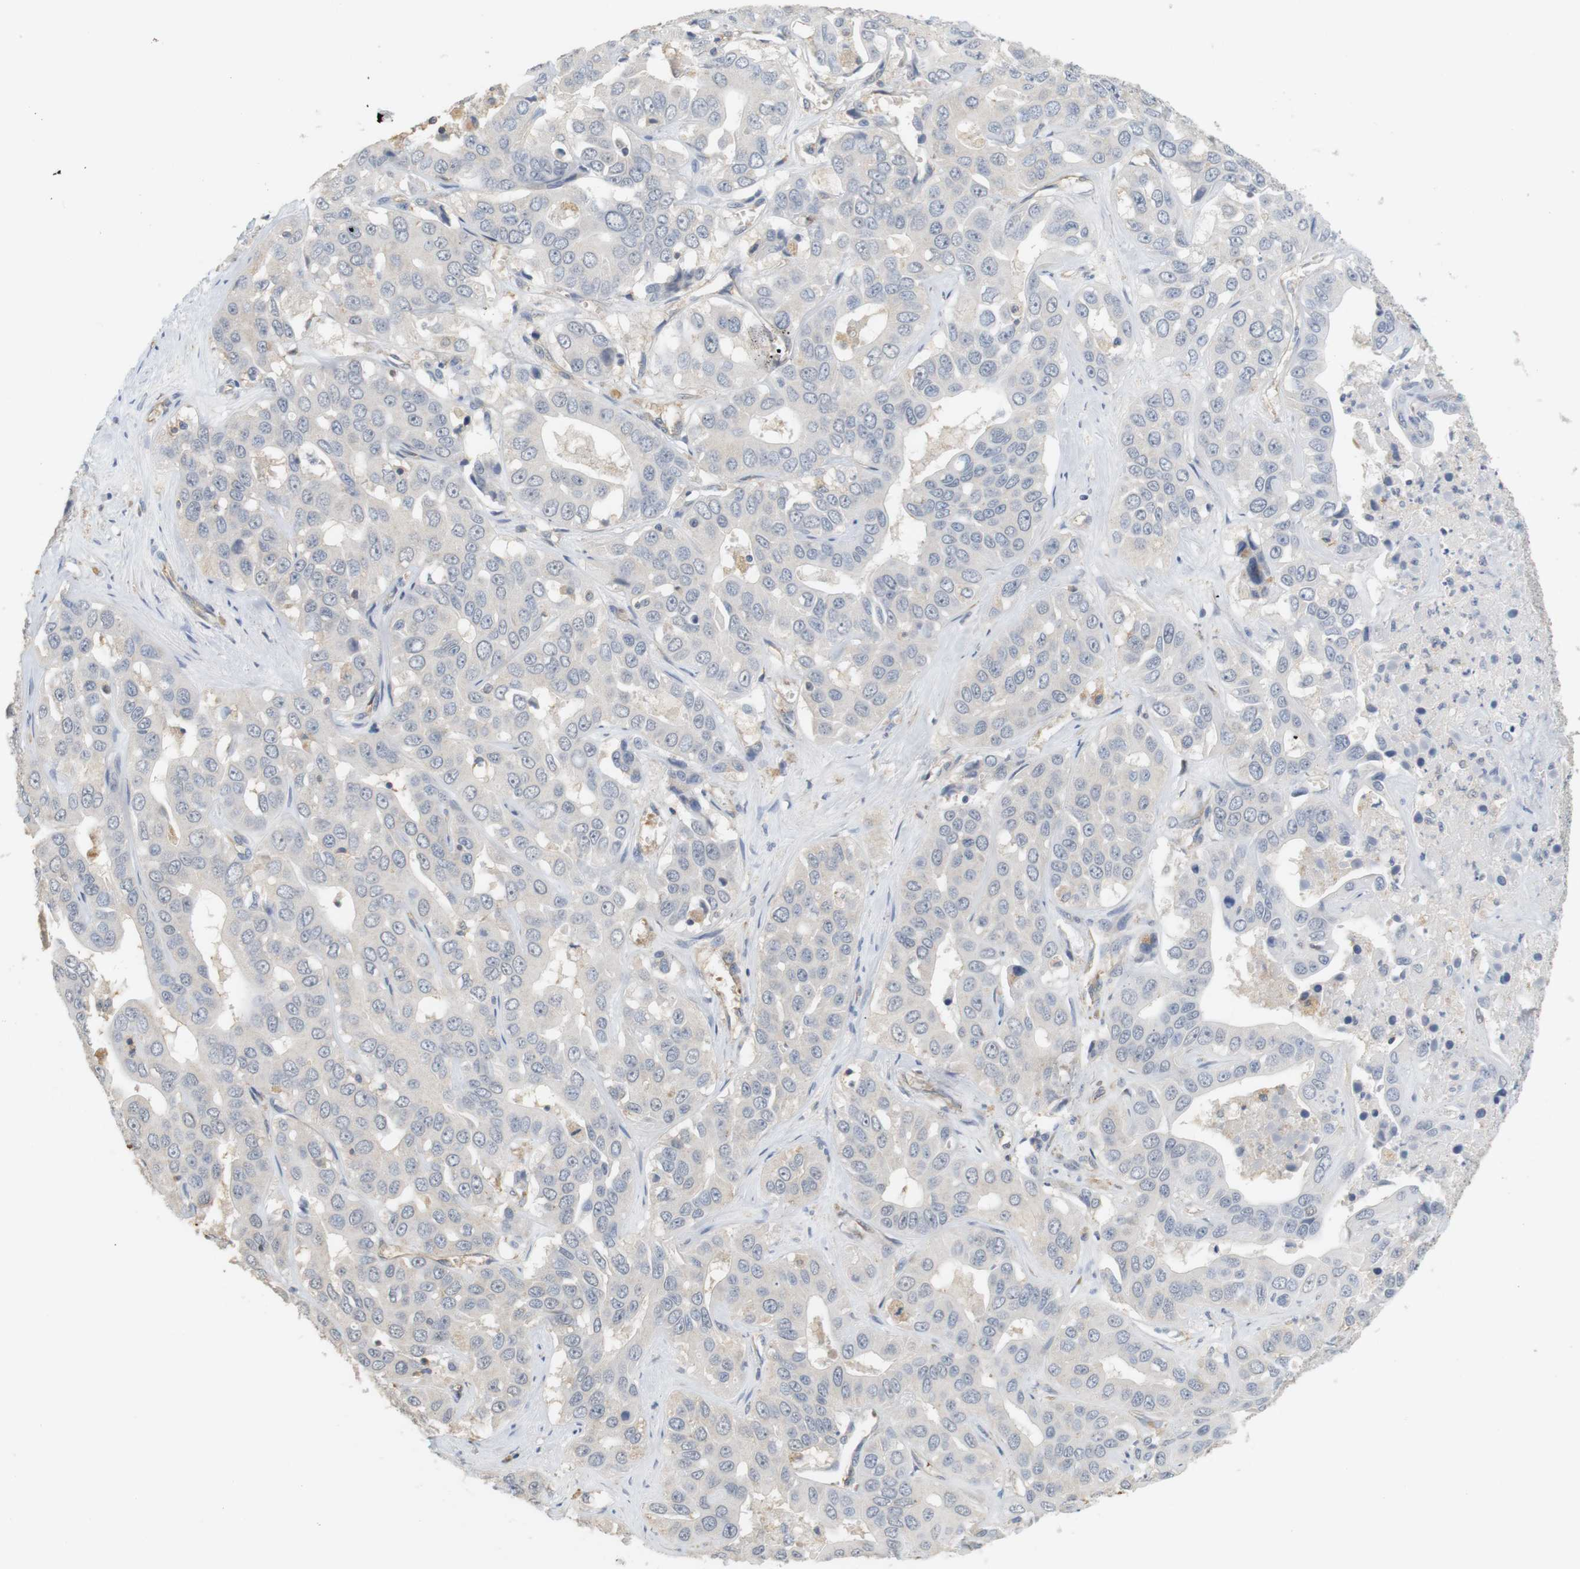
{"staining": {"intensity": "negative", "quantity": "none", "location": "none"}, "tissue": "liver cancer", "cell_type": "Tumor cells", "image_type": "cancer", "snomed": [{"axis": "morphology", "description": "Cholangiocarcinoma"}, {"axis": "topography", "description": "Liver"}], "caption": "There is no significant staining in tumor cells of liver cancer (cholangiocarcinoma).", "gene": "OSR1", "patient": {"sex": "female", "age": 52}}